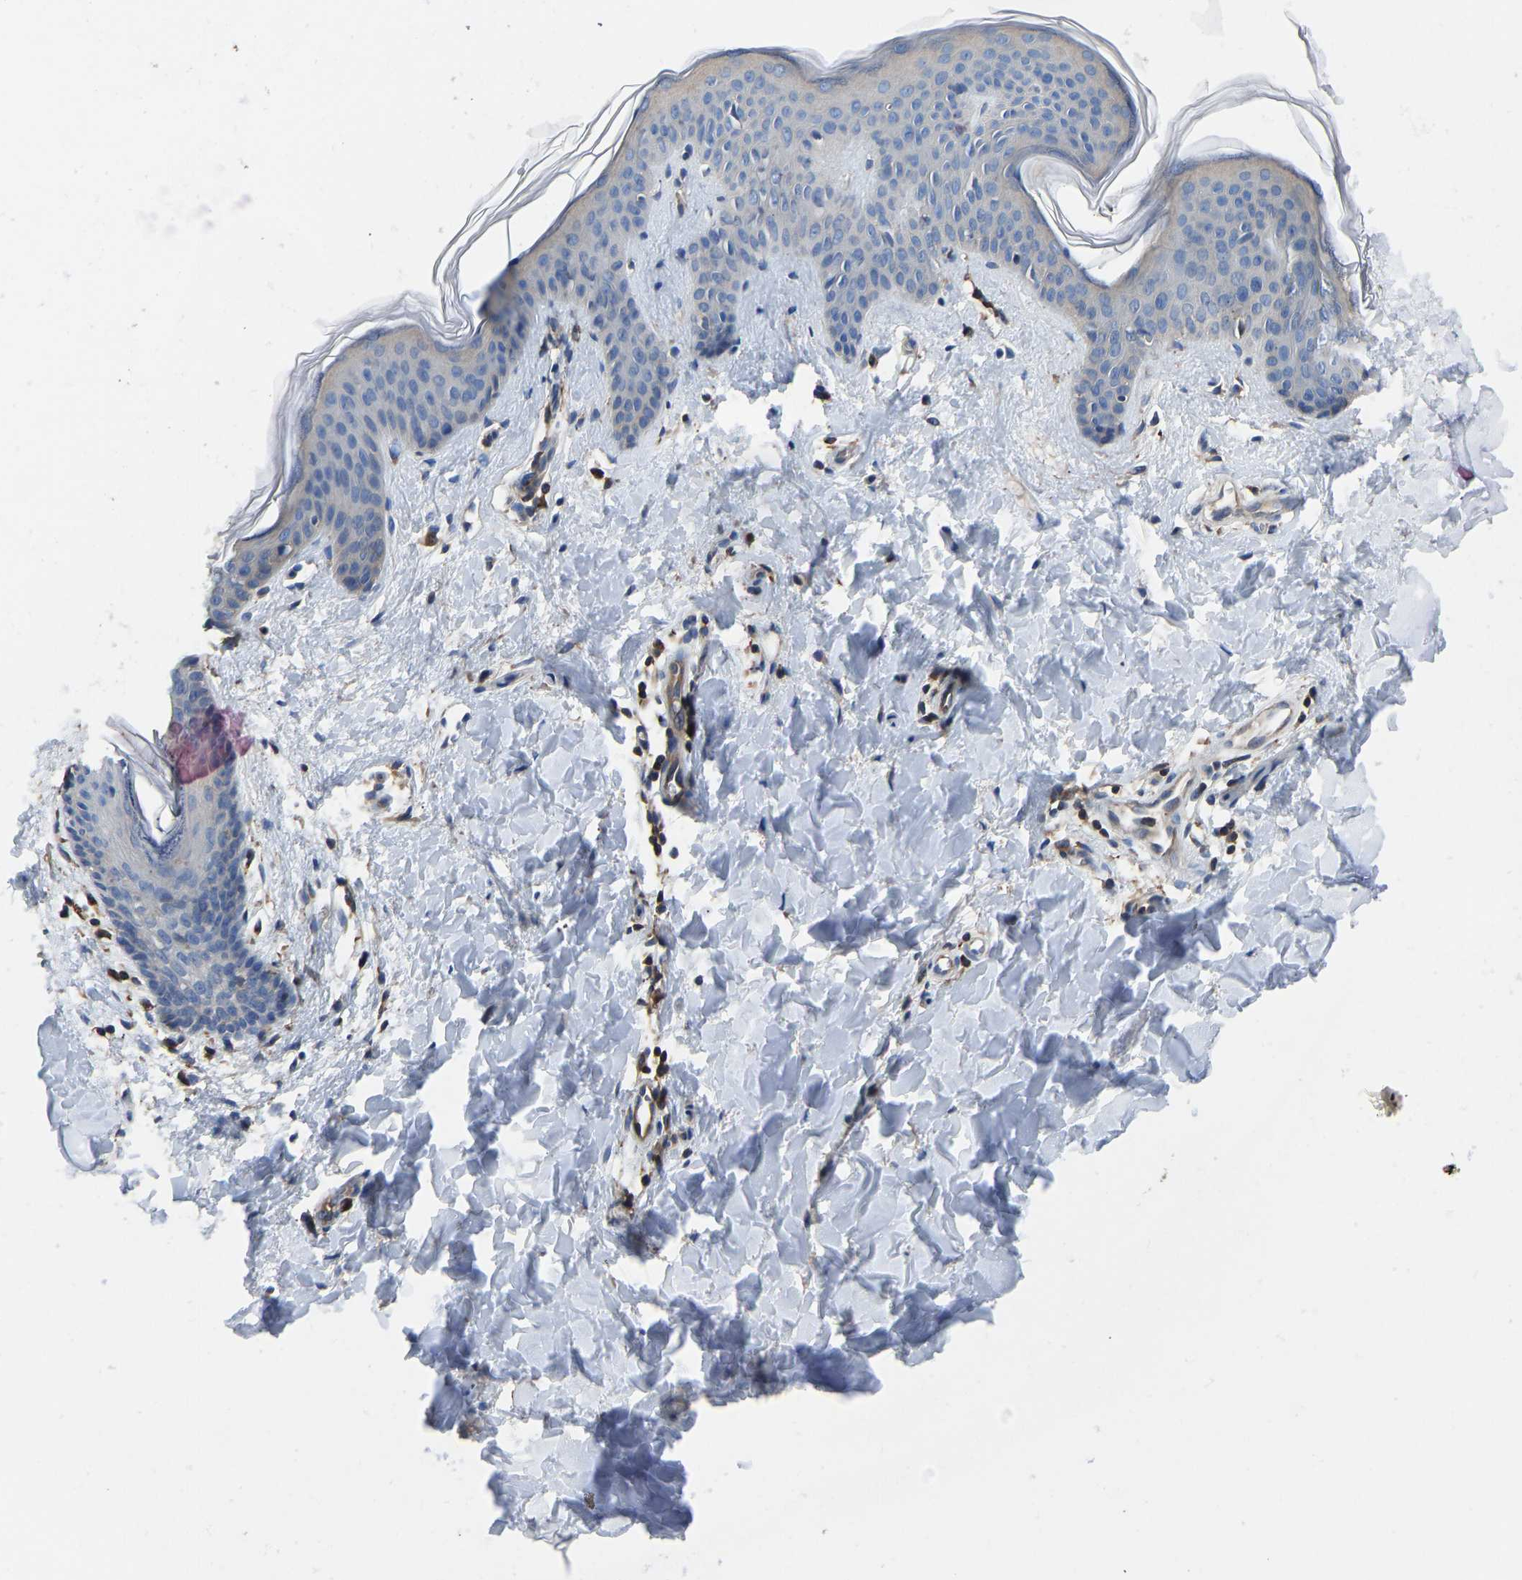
{"staining": {"intensity": "moderate", "quantity": ">75%", "location": "cytoplasmic/membranous"}, "tissue": "skin", "cell_type": "Fibroblasts", "image_type": "normal", "snomed": [{"axis": "morphology", "description": "Normal tissue, NOS"}, {"axis": "topography", "description": "Skin"}], "caption": "This histopathology image reveals immunohistochemistry (IHC) staining of unremarkable human skin, with medium moderate cytoplasmic/membranous expression in approximately >75% of fibroblasts.", "gene": "PRKAR1A", "patient": {"sex": "female", "age": 17}}